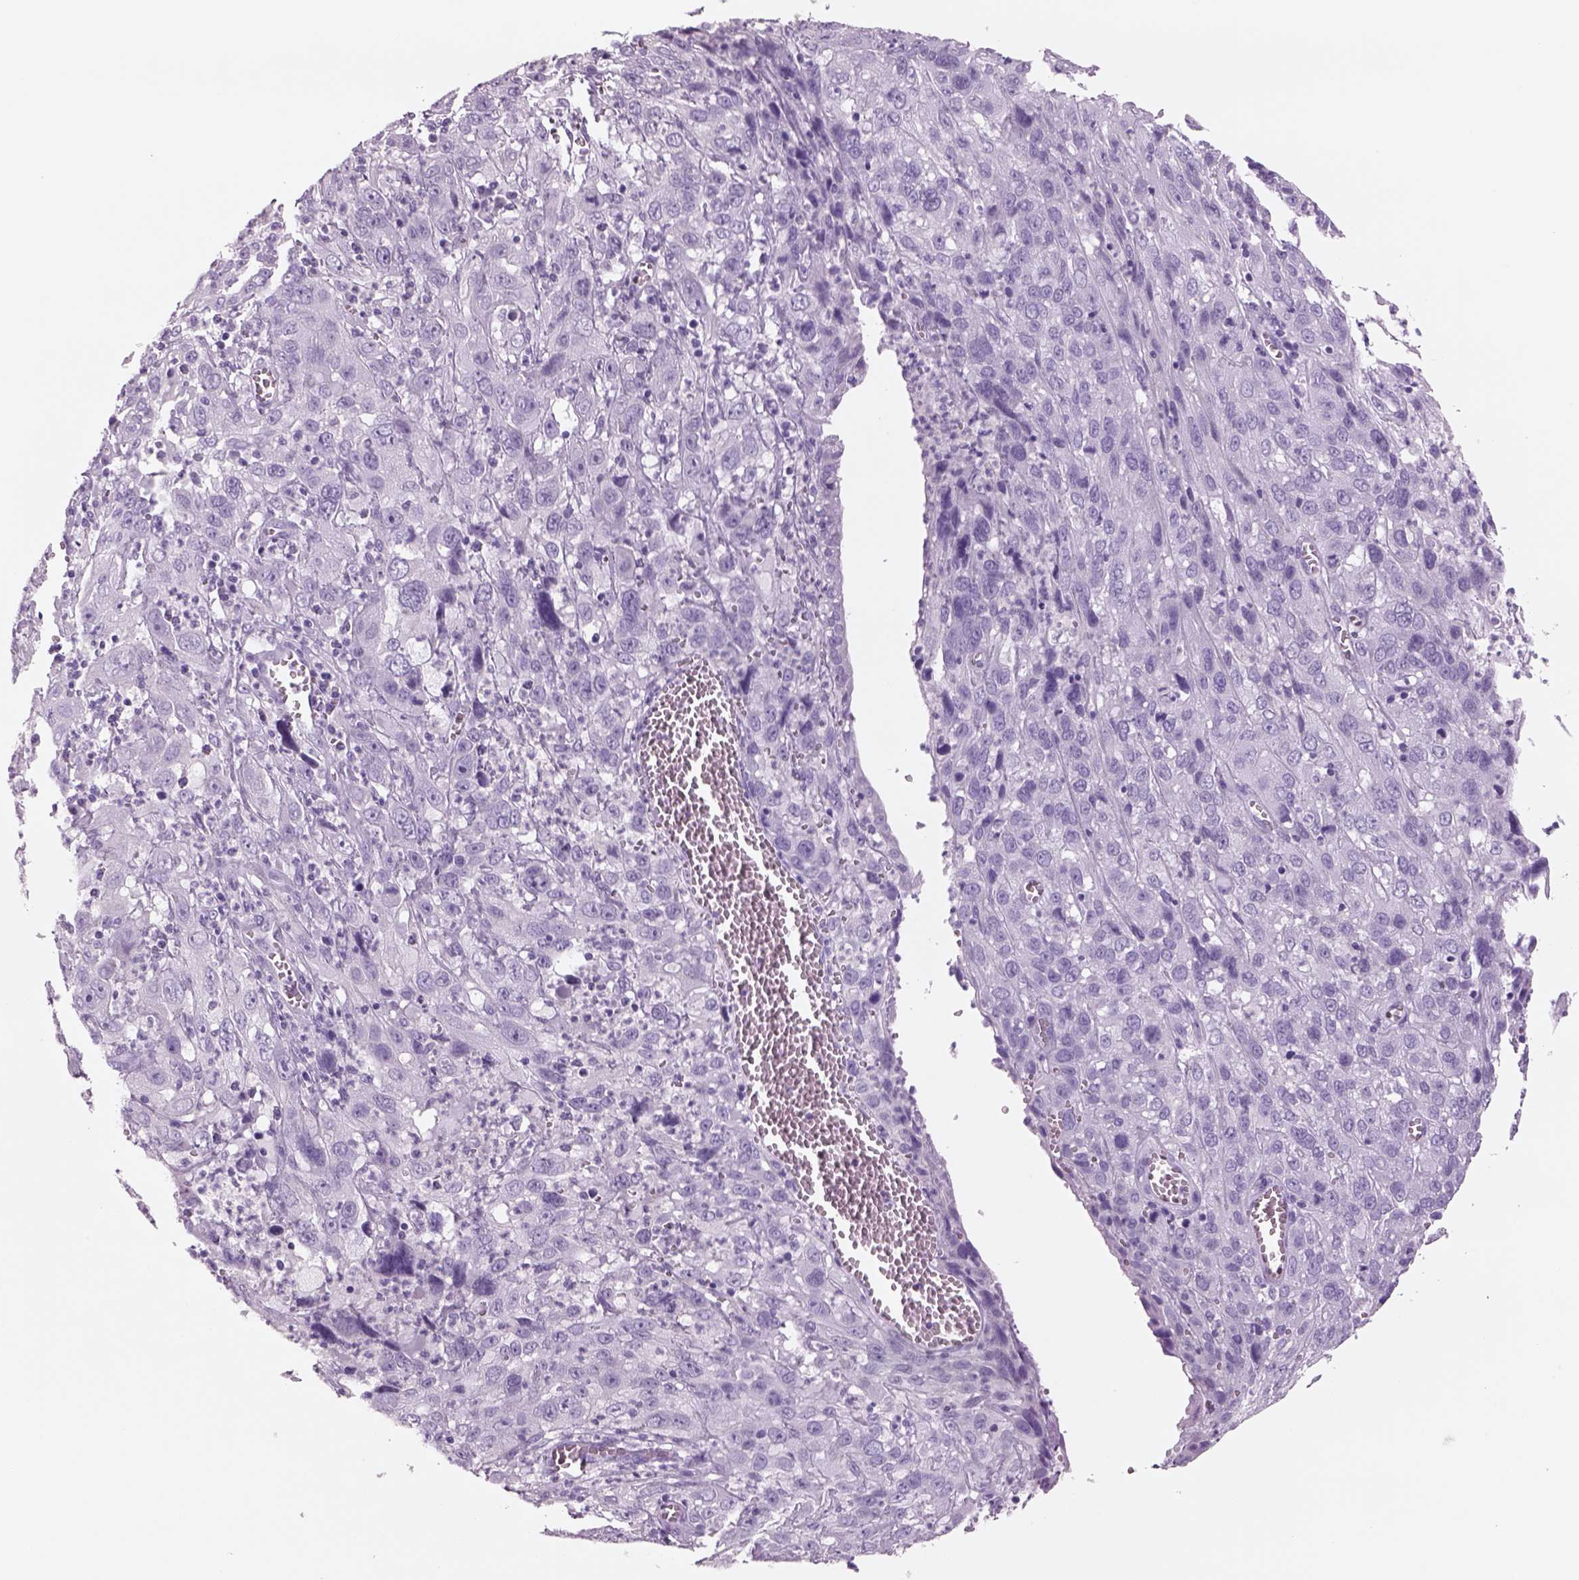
{"staining": {"intensity": "negative", "quantity": "none", "location": "none"}, "tissue": "cervical cancer", "cell_type": "Tumor cells", "image_type": "cancer", "snomed": [{"axis": "morphology", "description": "Squamous cell carcinoma, NOS"}, {"axis": "topography", "description": "Cervix"}], "caption": "Cervical squamous cell carcinoma stained for a protein using immunohistochemistry (IHC) reveals no staining tumor cells.", "gene": "RHO", "patient": {"sex": "female", "age": 32}}